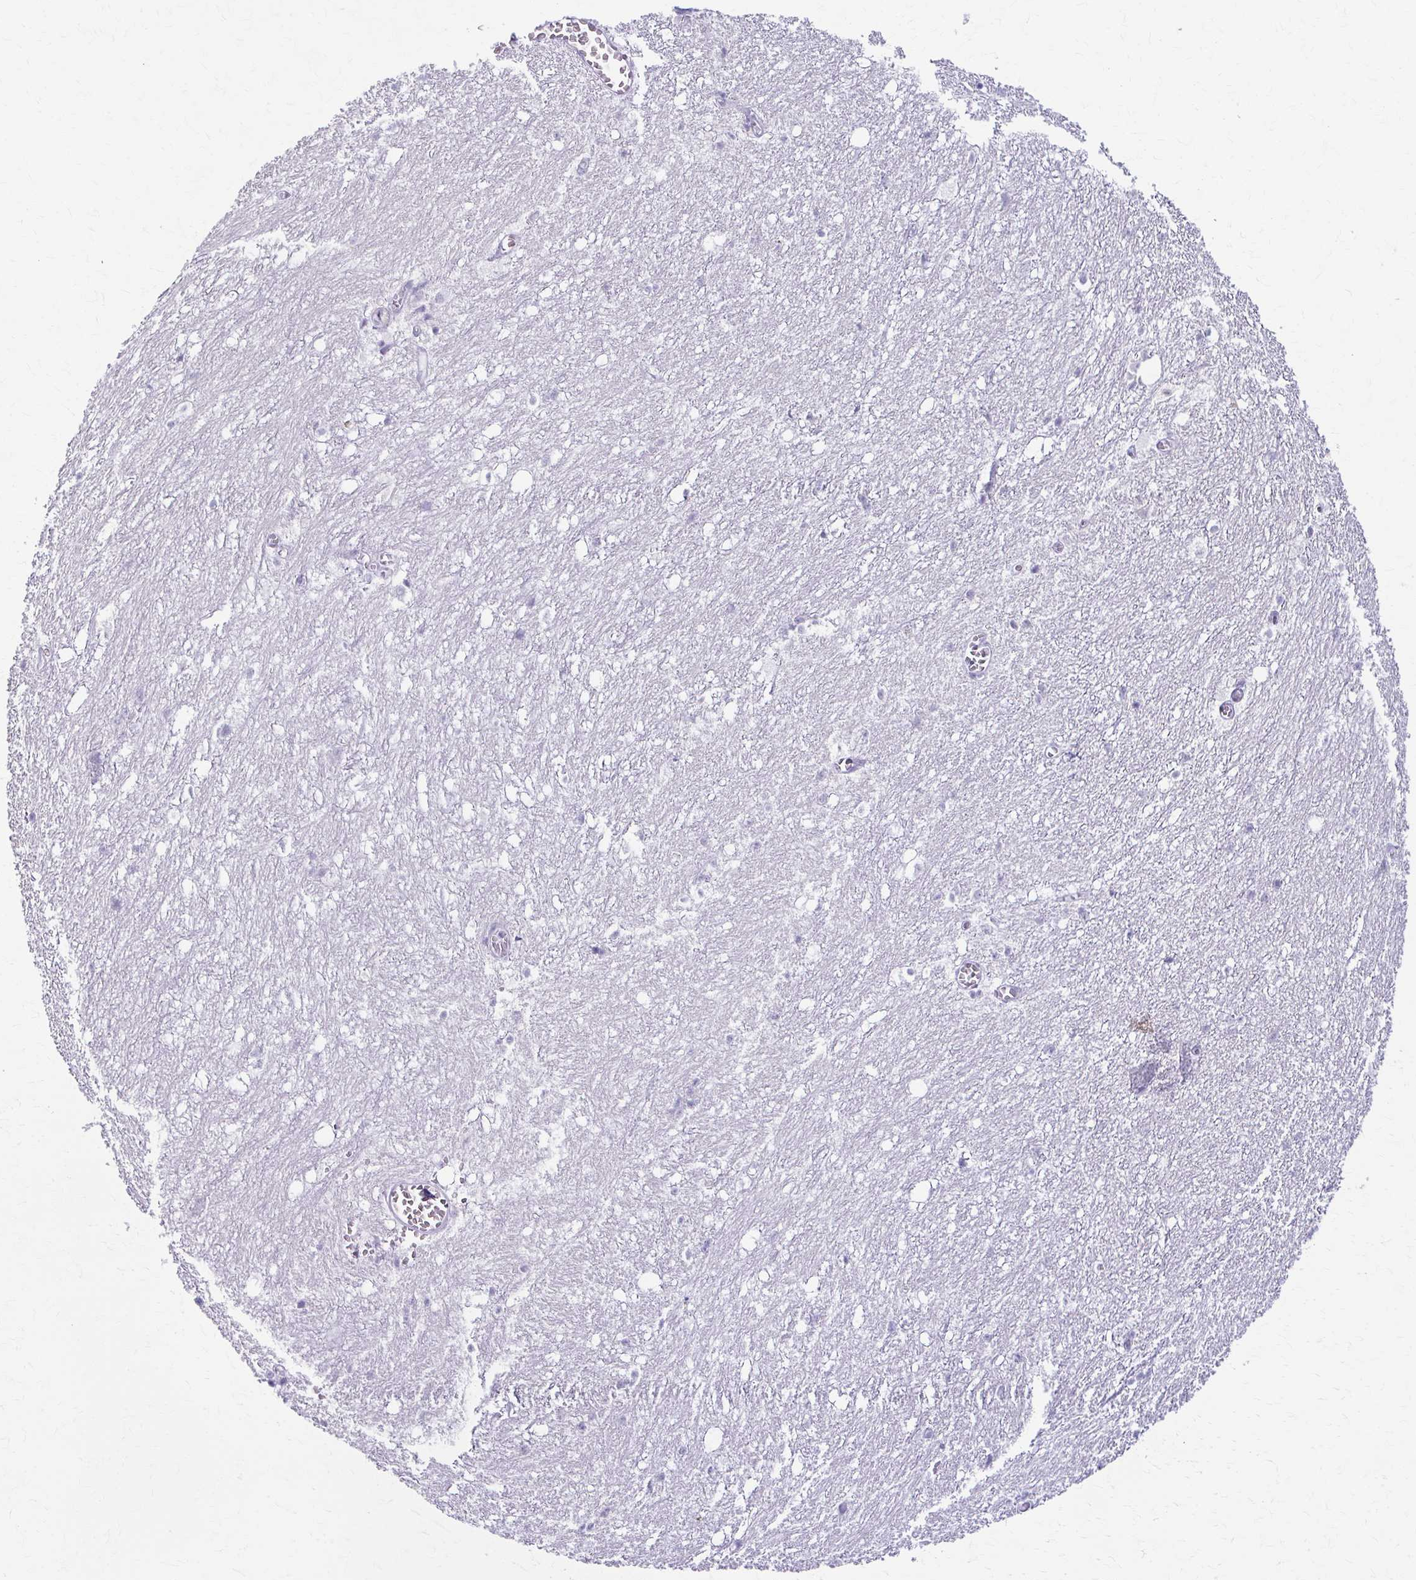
{"staining": {"intensity": "negative", "quantity": "none", "location": "none"}, "tissue": "hippocampus", "cell_type": "Glial cells", "image_type": "normal", "snomed": [{"axis": "morphology", "description": "Normal tissue, NOS"}, {"axis": "topography", "description": "Hippocampus"}], "caption": "High power microscopy photomicrograph of an IHC image of benign hippocampus, revealing no significant staining in glial cells.", "gene": "LDLRAP1", "patient": {"sex": "female", "age": 52}}